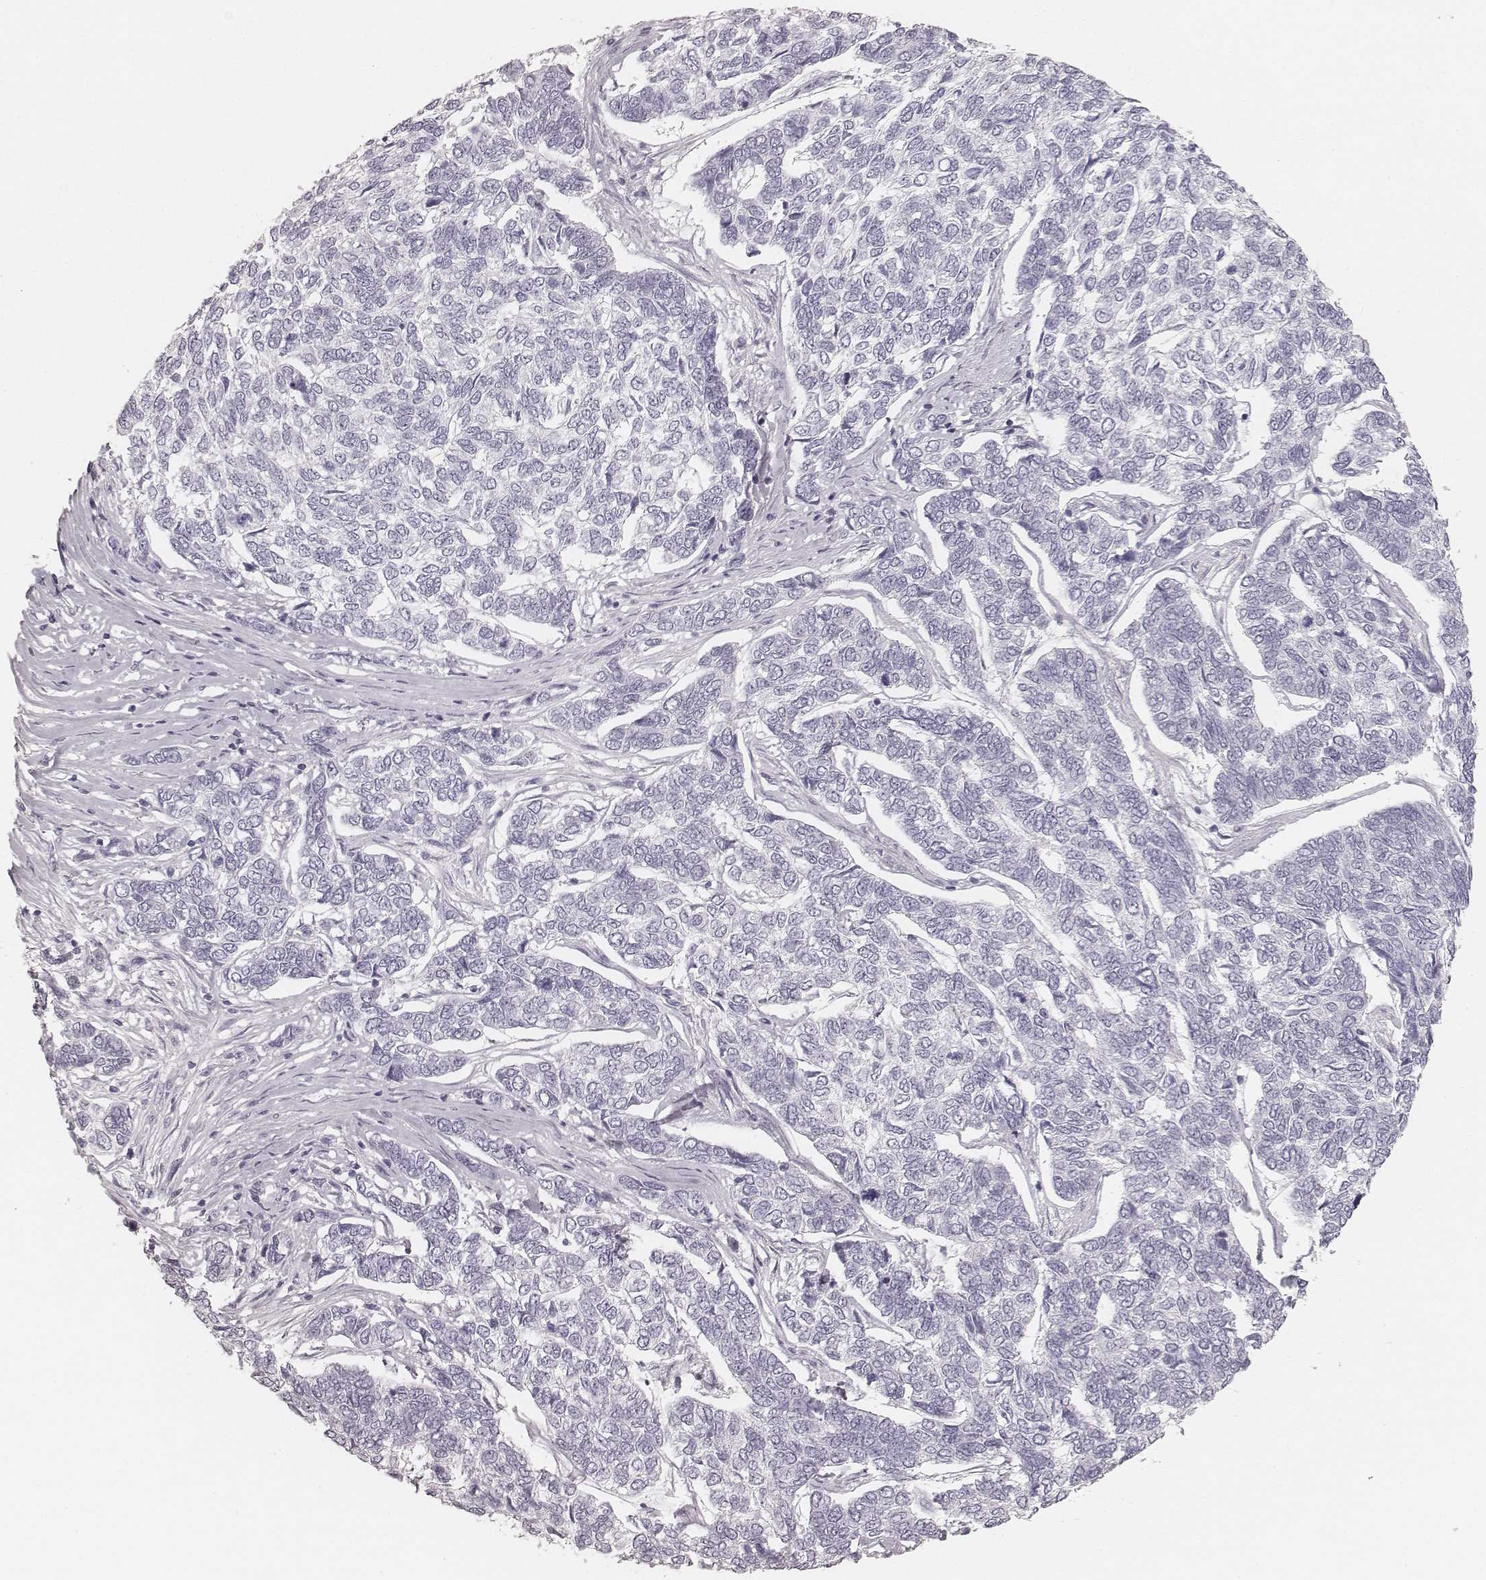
{"staining": {"intensity": "negative", "quantity": "none", "location": "none"}, "tissue": "skin cancer", "cell_type": "Tumor cells", "image_type": "cancer", "snomed": [{"axis": "morphology", "description": "Basal cell carcinoma"}, {"axis": "topography", "description": "Skin"}], "caption": "Skin cancer (basal cell carcinoma) stained for a protein using immunohistochemistry demonstrates no expression tumor cells.", "gene": "KRT34", "patient": {"sex": "female", "age": 65}}